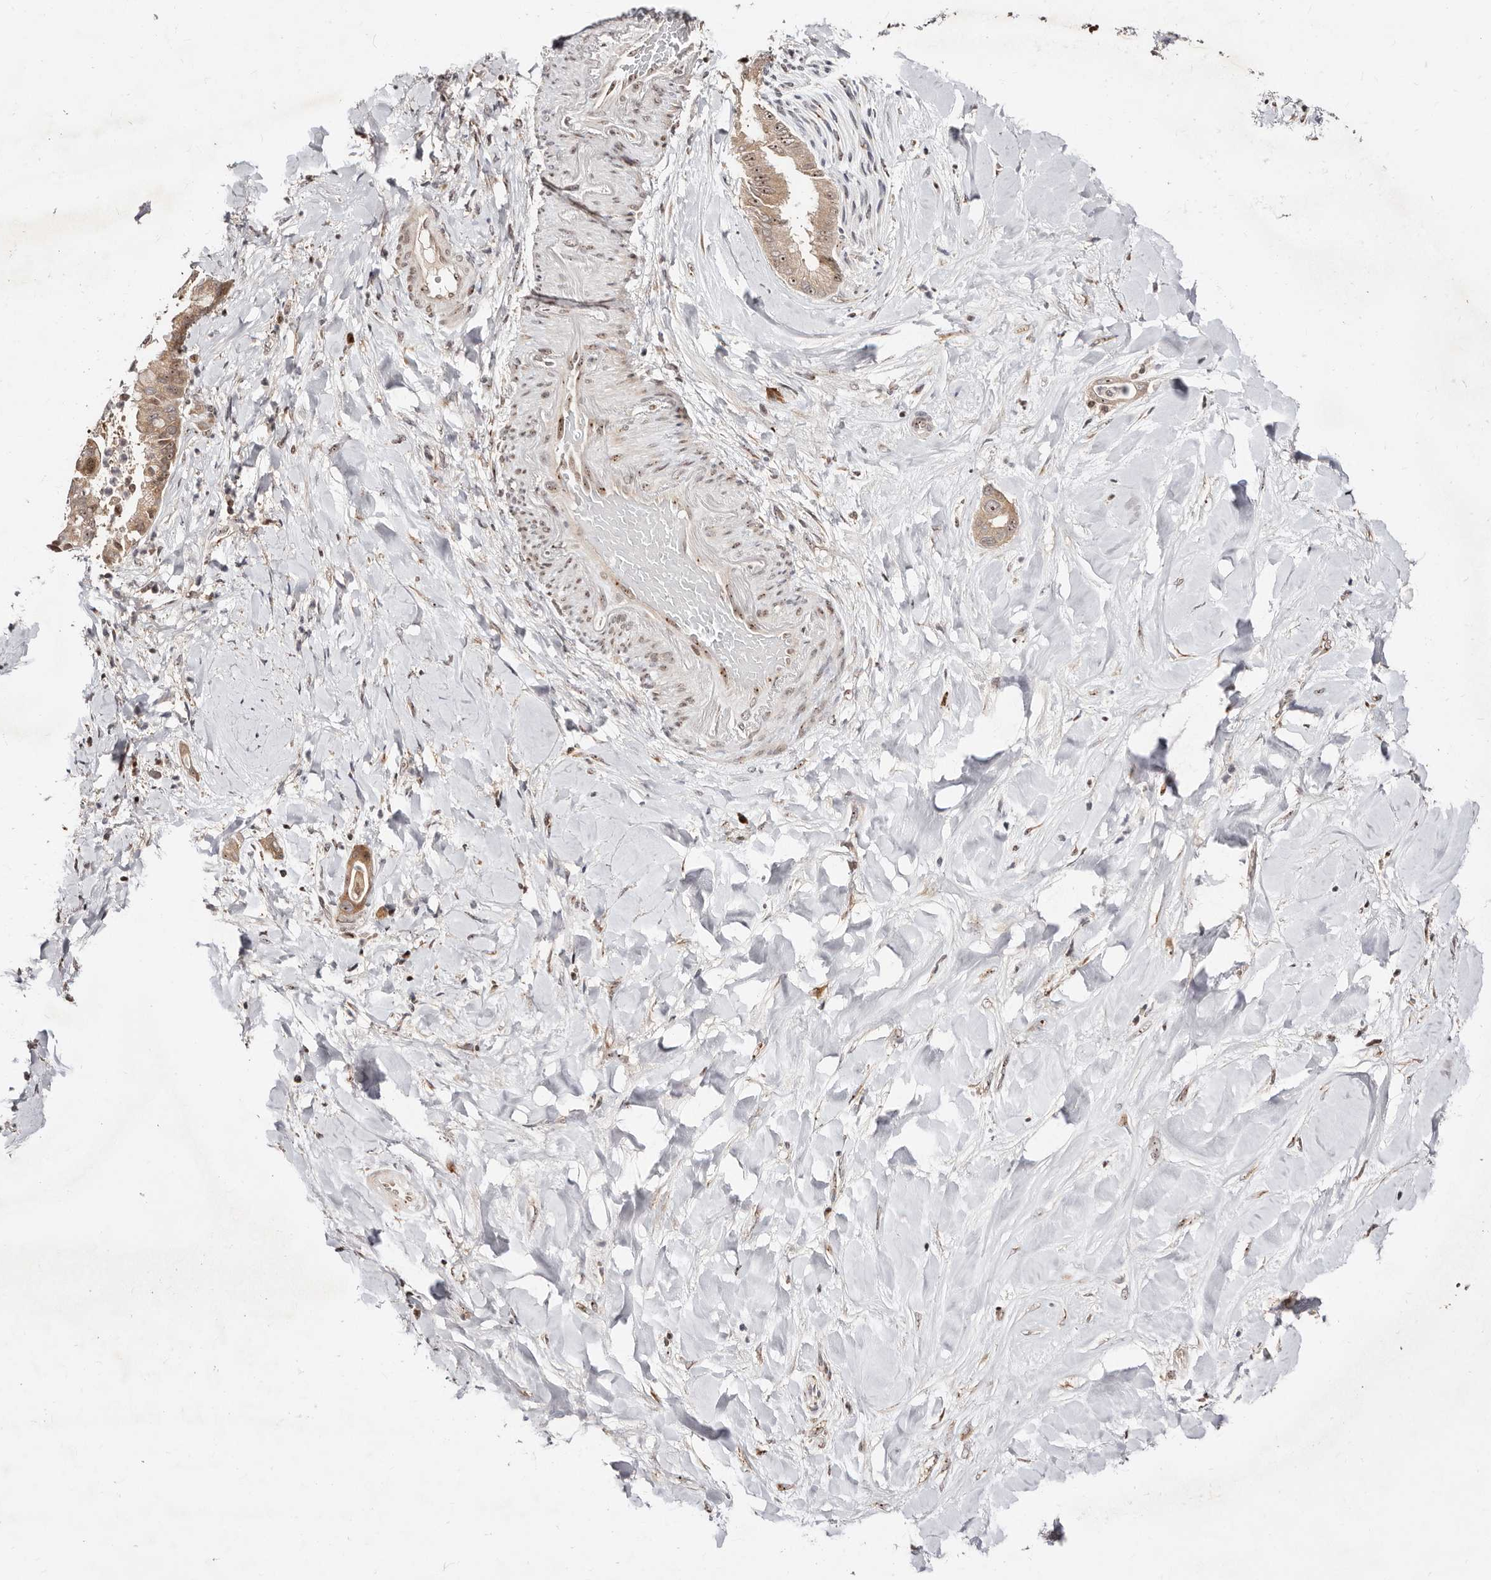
{"staining": {"intensity": "weak", "quantity": ">75%", "location": "cytoplasmic/membranous,nuclear"}, "tissue": "liver cancer", "cell_type": "Tumor cells", "image_type": "cancer", "snomed": [{"axis": "morphology", "description": "Cholangiocarcinoma"}, {"axis": "topography", "description": "Liver"}], "caption": "Brown immunohistochemical staining in human liver cancer shows weak cytoplasmic/membranous and nuclear positivity in approximately >75% of tumor cells. (DAB (3,3'-diaminobenzidine) IHC, brown staining for protein, blue staining for nuclei).", "gene": "APOL6", "patient": {"sex": "female", "age": 54}}